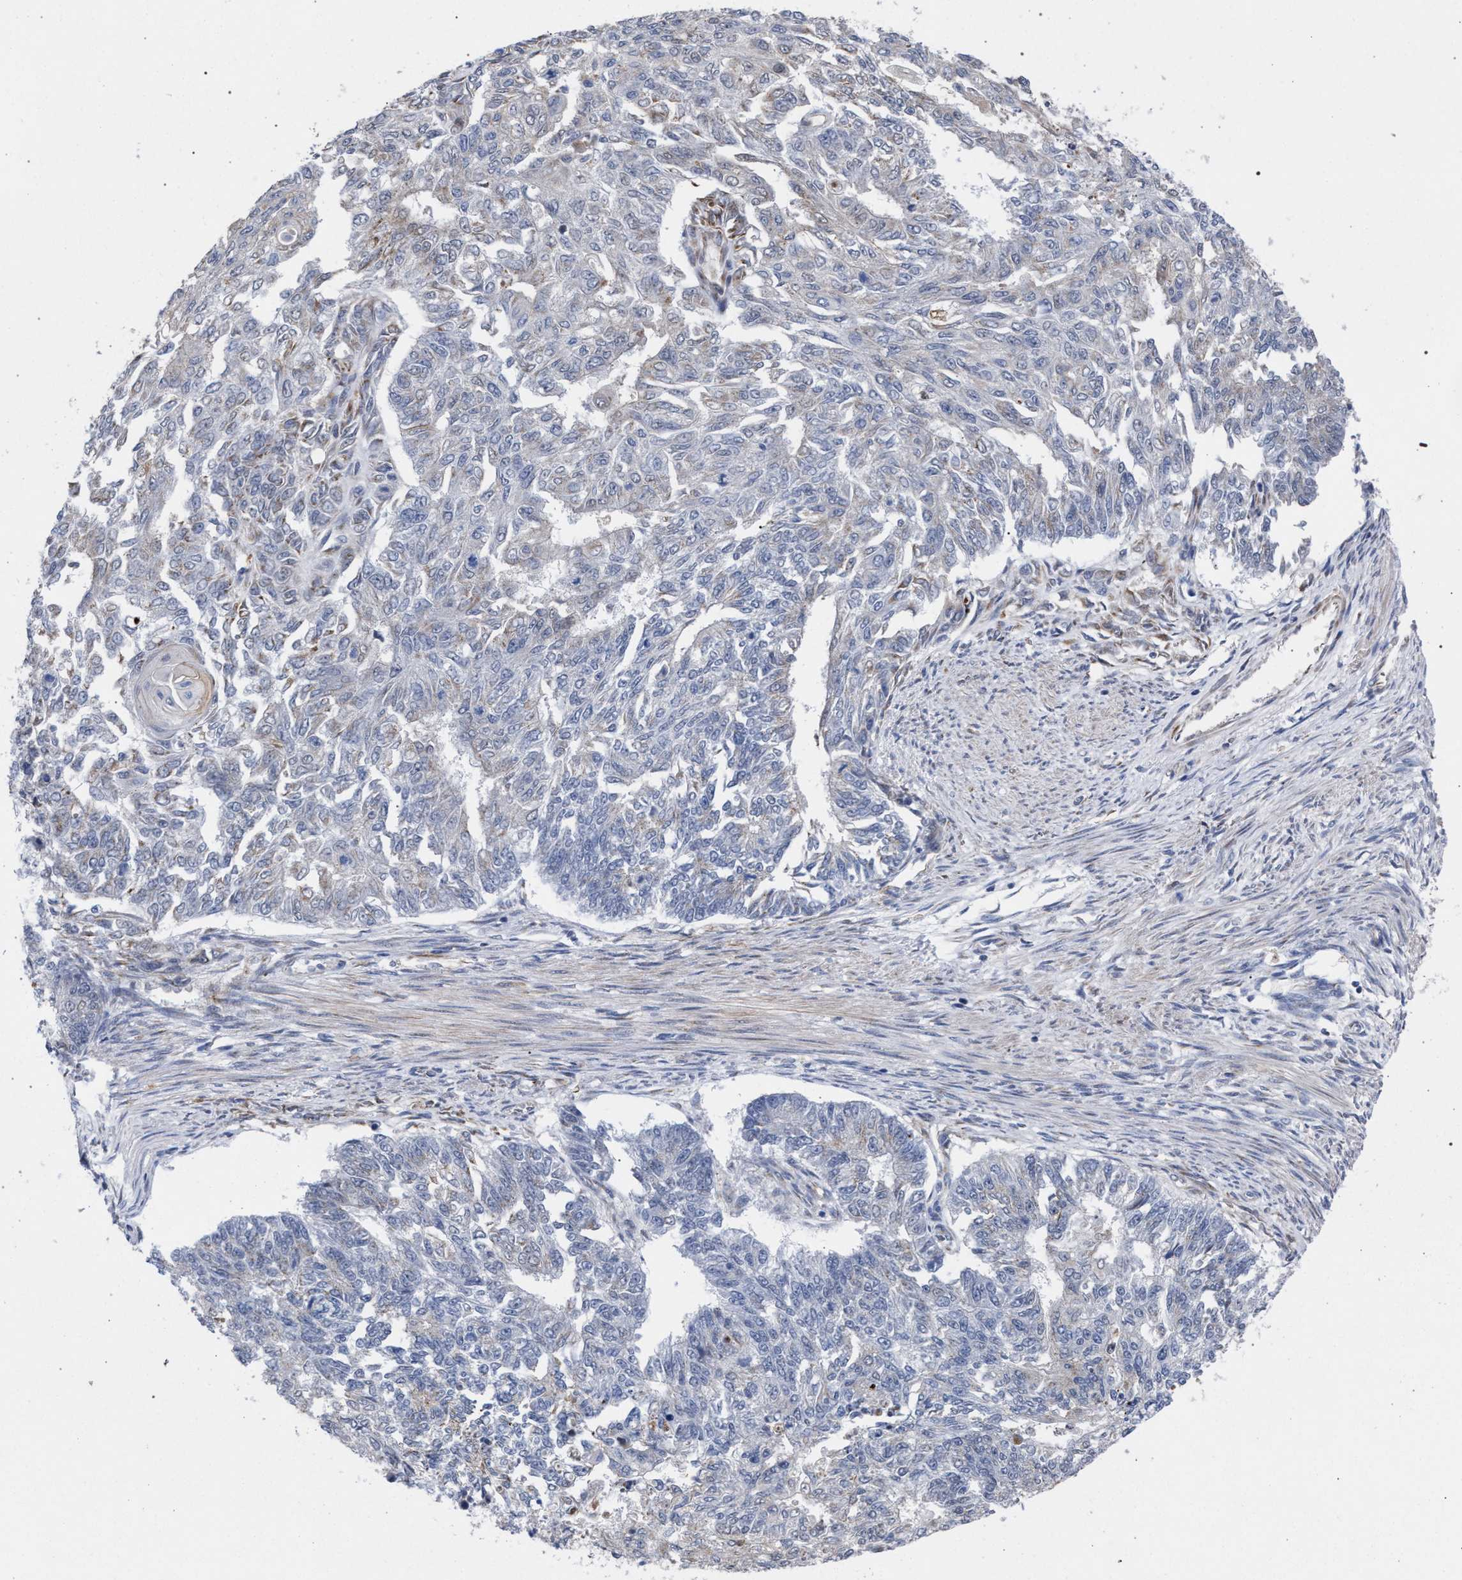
{"staining": {"intensity": "negative", "quantity": "none", "location": "none"}, "tissue": "endometrial cancer", "cell_type": "Tumor cells", "image_type": "cancer", "snomed": [{"axis": "morphology", "description": "Adenocarcinoma, NOS"}, {"axis": "topography", "description": "Endometrium"}], "caption": "Tumor cells show no significant positivity in endometrial cancer.", "gene": "GOLGA2", "patient": {"sex": "female", "age": 32}}